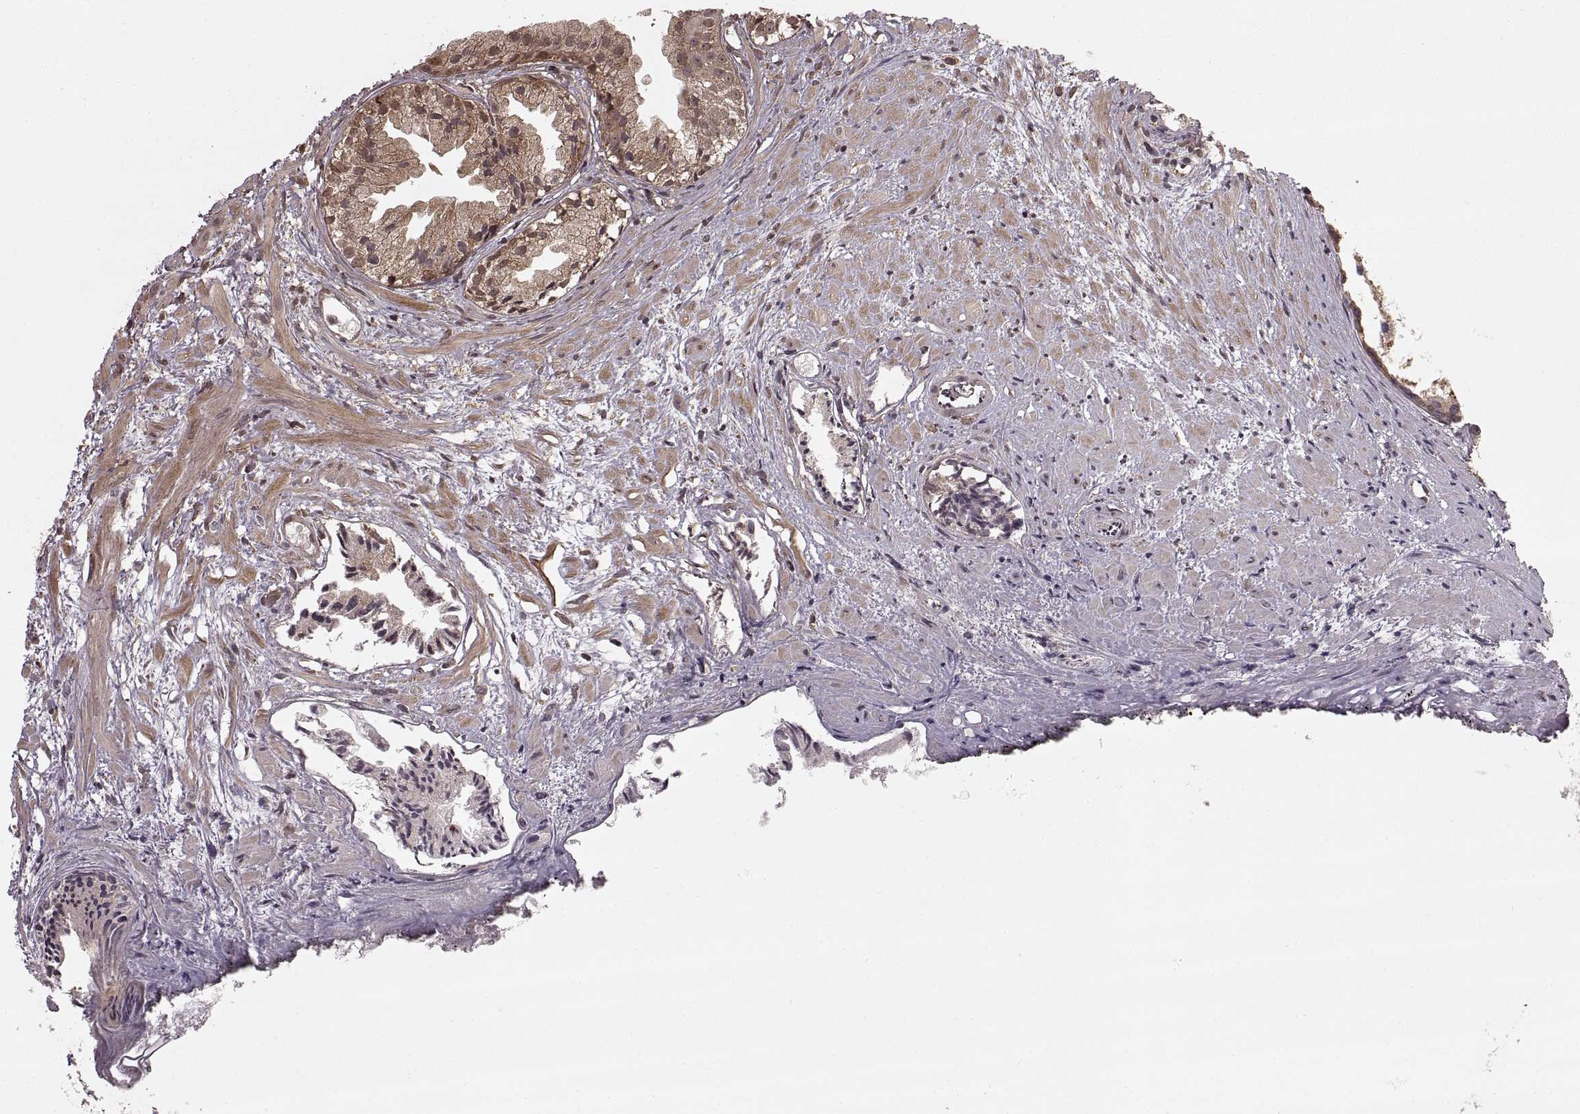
{"staining": {"intensity": "weak", "quantity": "25%-75%", "location": "cytoplasmic/membranous"}, "tissue": "prostate cancer", "cell_type": "Tumor cells", "image_type": "cancer", "snomed": [{"axis": "morphology", "description": "Adenocarcinoma, High grade"}, {"axis": "topography", "description": "Prostate"}], "caption": "Prostate adenocarcinoma (high-grade) was stained to show a protein in brown. There is low levels of weak cytoplasmic/membranous expression in approximately 25%-75% of tumor cells.", "gene": "DEDD", "patient": {"sex": "male", "age": 79}}